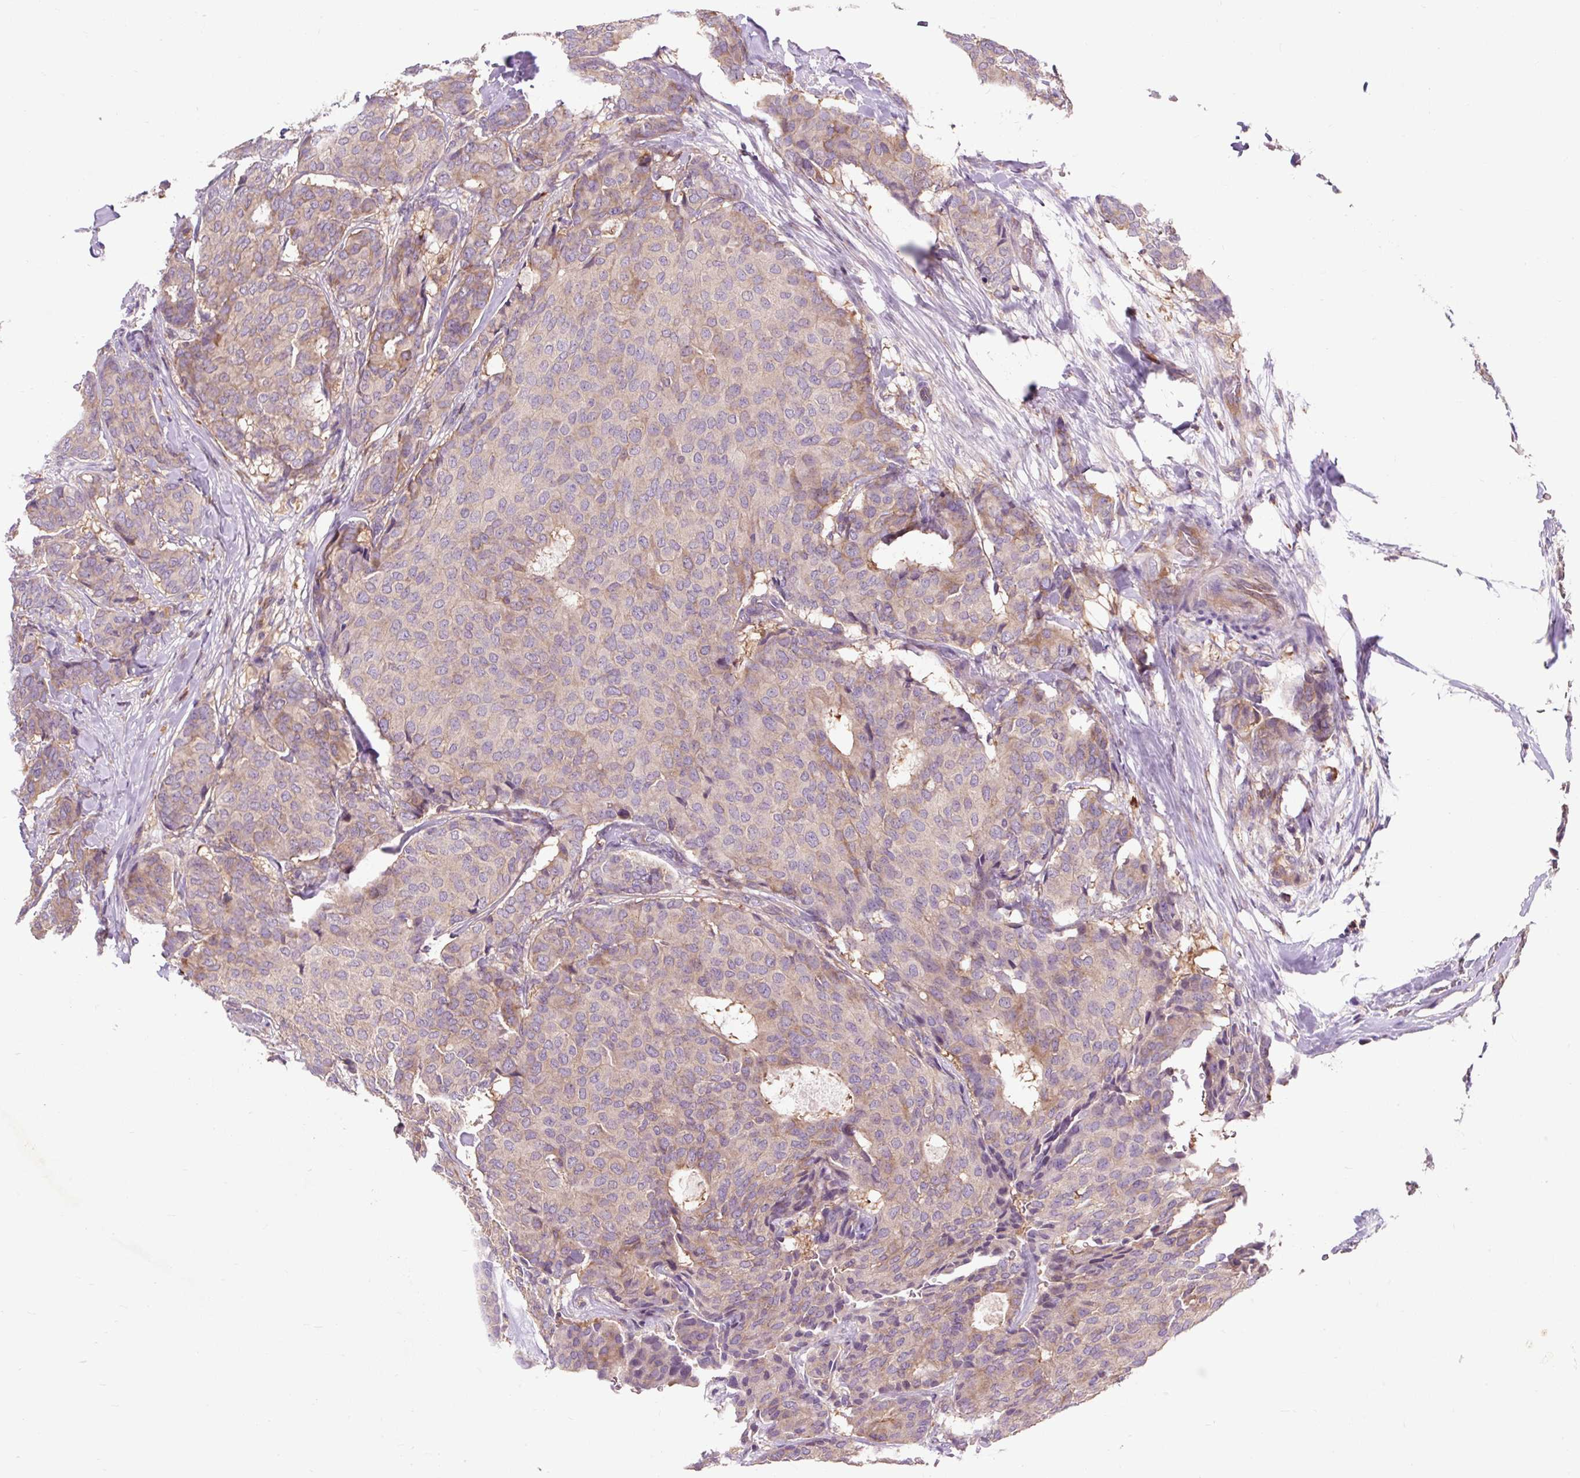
{"staining": {"intensity": "weak", "quantity": "25%-75%", "location": "cytoplasmic/membranous"}, "tissue": "breast cancer", "cell_type": "Tumor cells", "image_type": "cancer", "snomed": [{"axis": "morphology", "description": "Duct carcinoma"}, {"axis": "topography", "description": "Breast"}], "caption": "High-power microscopy captured an immunohistochemistry (IHC) image of breast intraductal carcinoma, revealing weak cytoplasmic/membranous expression in approximately 25%-75% of tumor cells.", "gene": "CISD3", "patient": {"sex": "female", "age": 75}}